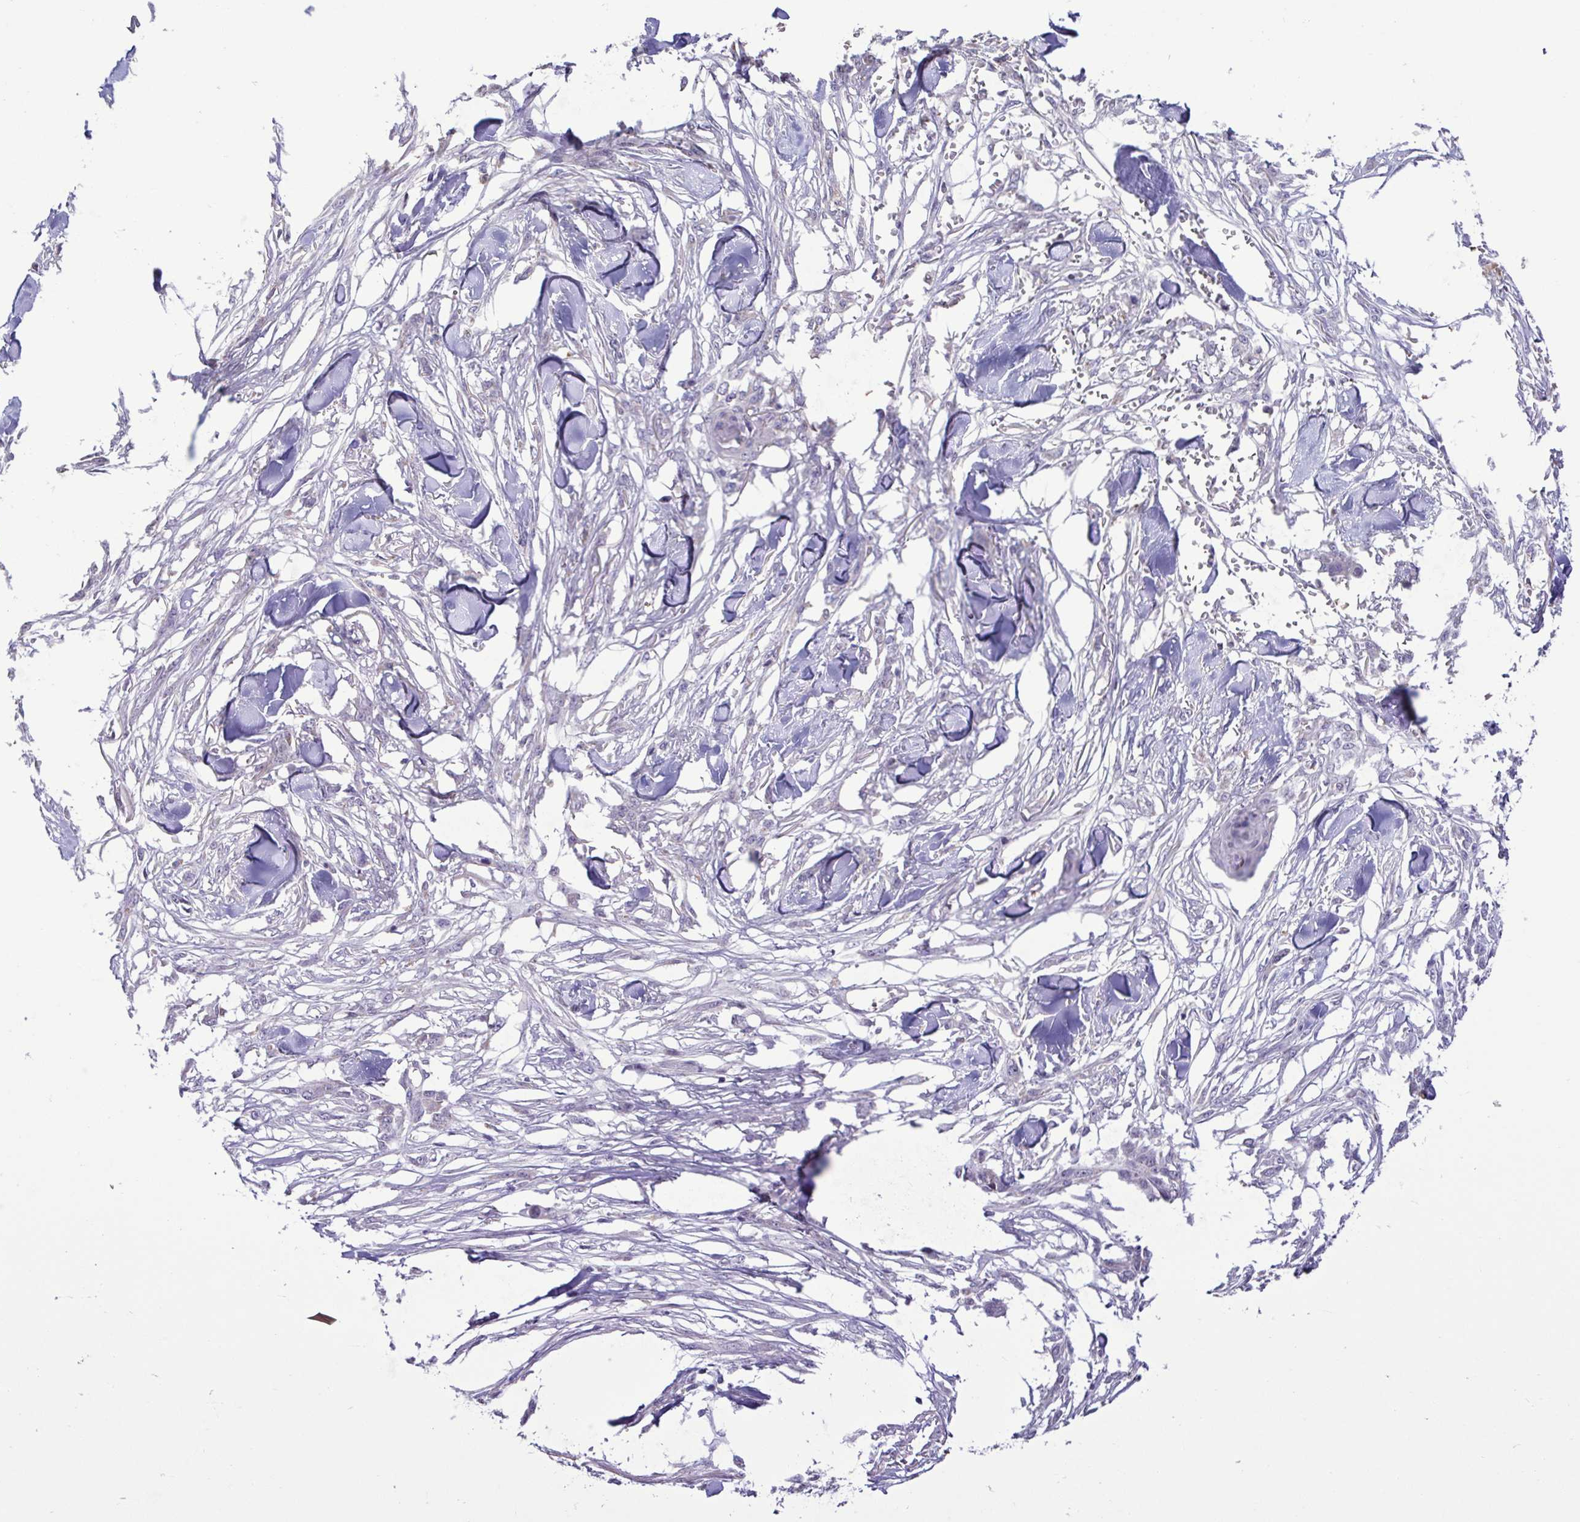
{"staining": {"intensity": "negative", "quantity": "none", "location": "none"}, "tissue": "skin cancer", "cell_type": "Tumor cells", "image_type": "cancer", "snomed": [{"axis": "morphology", "description": "Squamous cell carcinoma, NOS"}, {"axis": "topography", "description": "Skin"}], "caption": "A photomicrograph of skin squamous cell carcinoma stained for a protein exhibits no brown staining in tumor cells. The staining is performed using DAB brown chromogen with nuclei counter-stained in using hematoxylin.", "gene": "CBY2", "patient": {"sex": "female", "age": 59}}